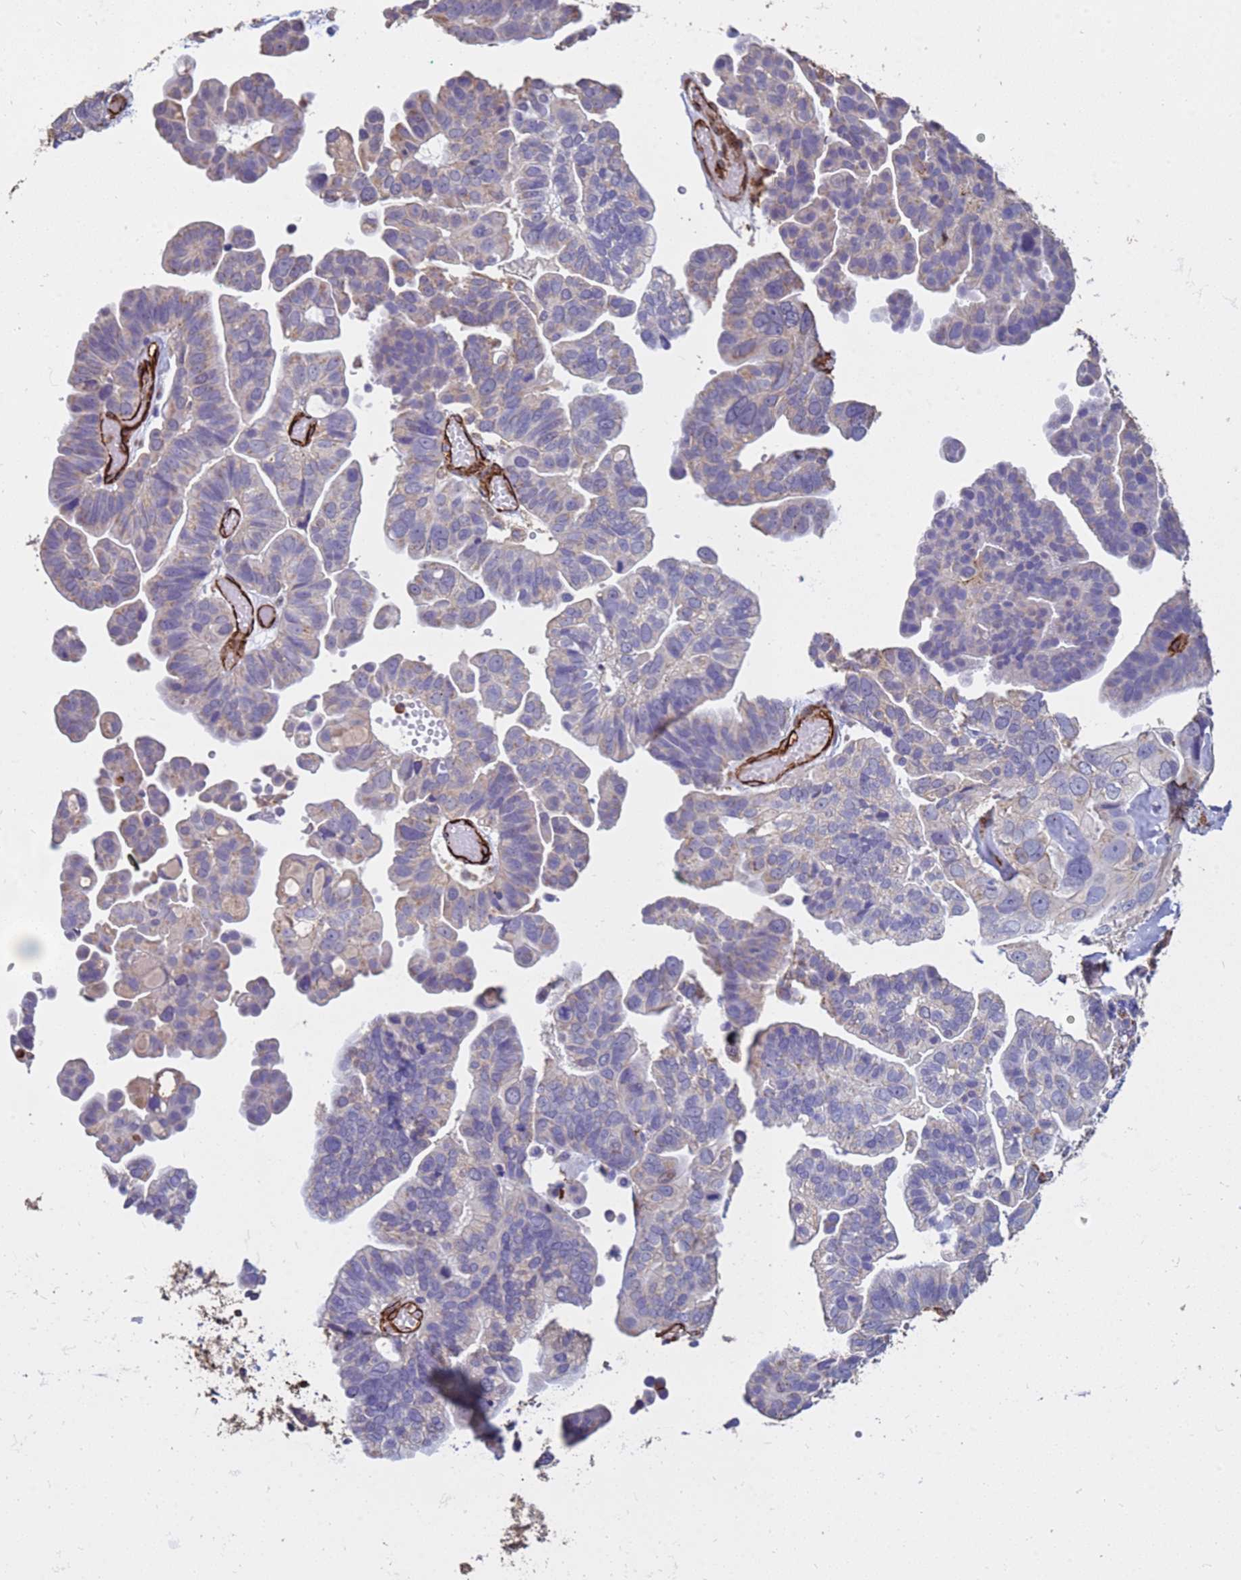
{"staining": {"intensity": "weak", "quantity": "<25%", "location": "cytoplasmic/membranous"}, "tissue": "ovarian cancer", "cell_type": "Tumor cells", "image_type": "cancer", "snomed": [{"axis": "morphology", "description": "Cystadenocarcinoma, serous, NOS"}, {"axis": "topography", "description": "Ovary"}], "caption": "Protein analysis of serous cystadenocarcinoma (ovarian) demonstrates no significant positivity in tumor cells. Nuclei are stained in blue.", "gene": "GASK1A", "patient": {"sex": "female", "age": 56}}